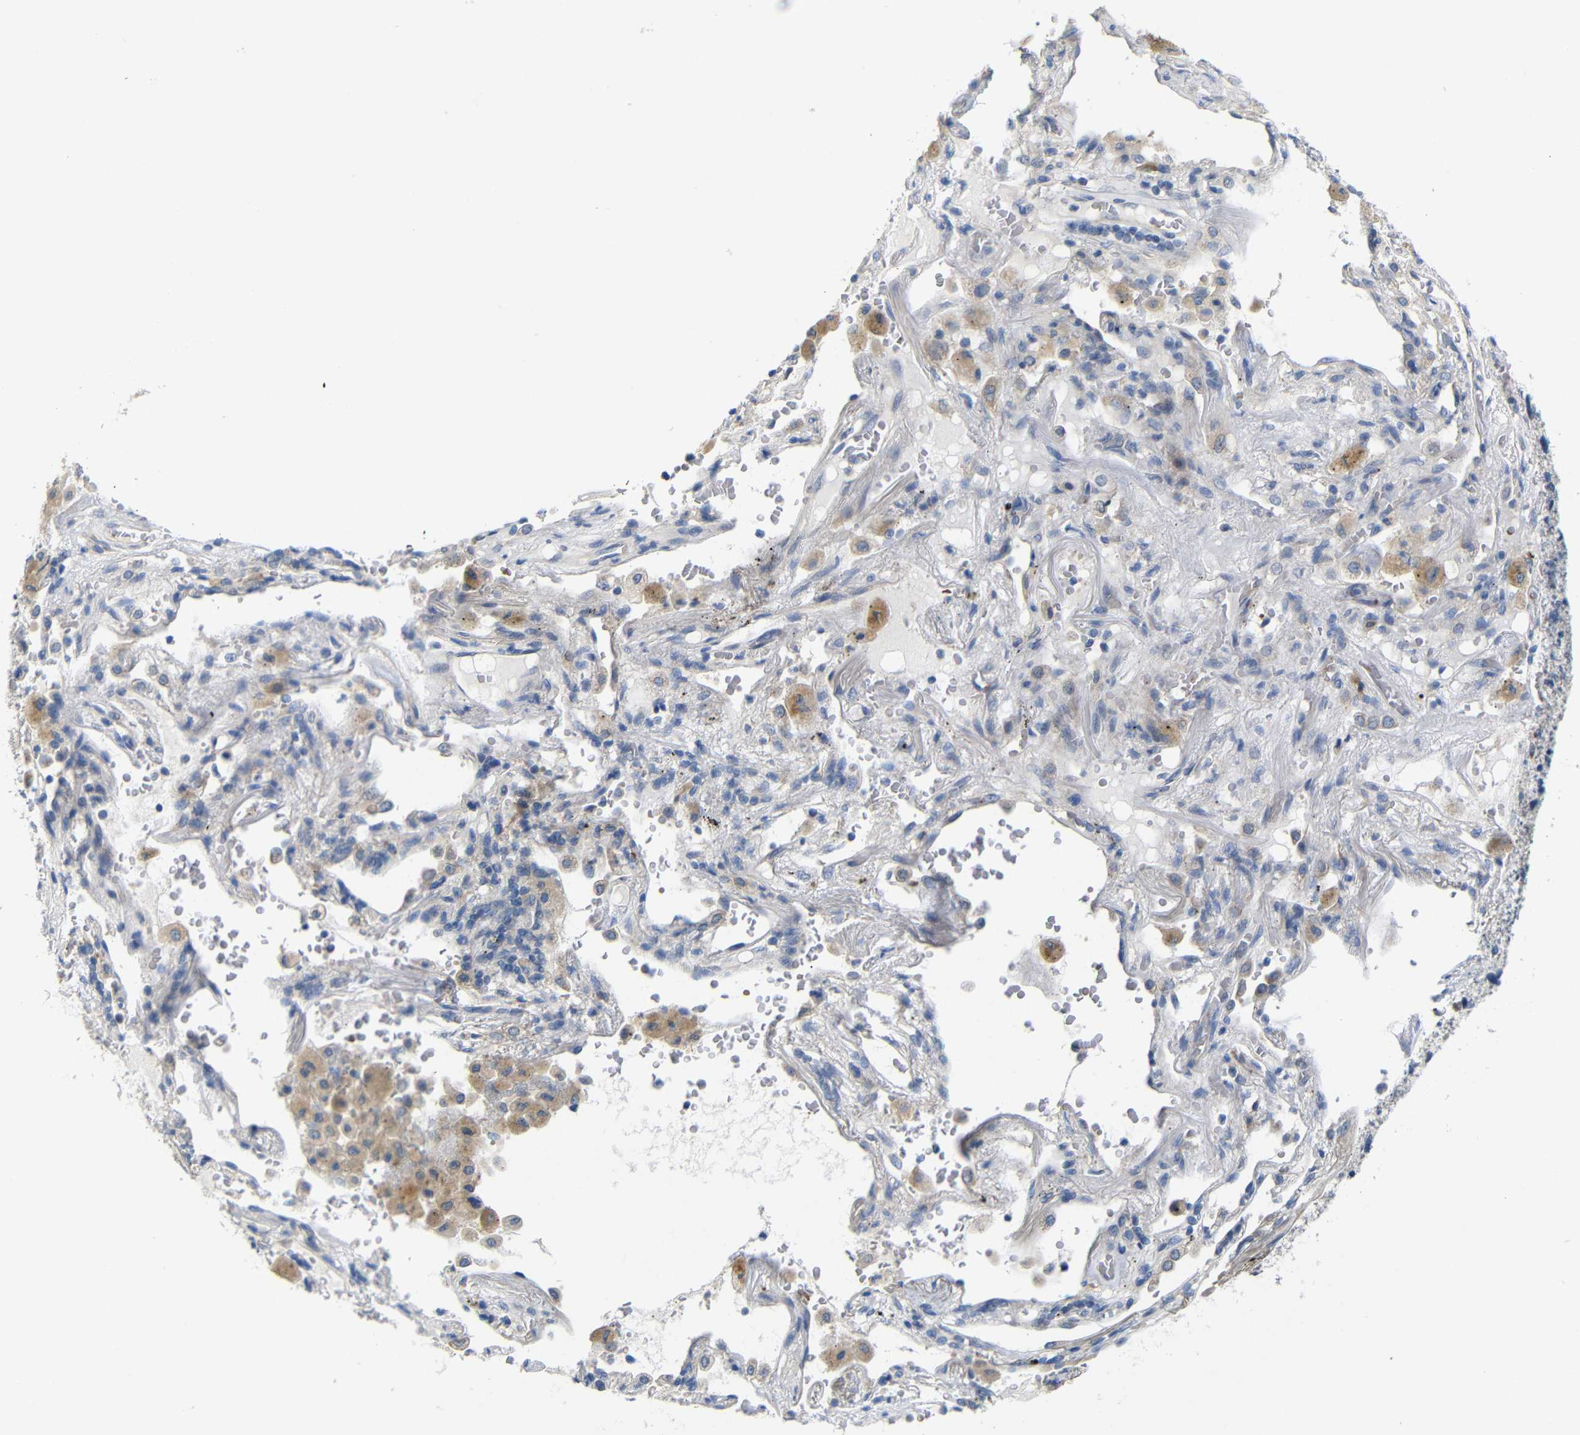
{"staining": {"intensity": "moderate", "quantity": "25%-75%", "location": "cytoplasmic/membranous,nuclear"}, "tissue": "lung cancer", "cell_type": "Tumor cells", "image_type": "cancer", "snomed": [{"axis": "morphology", "description": "Squamous cell carcinoma, NOS"}, {"axis": "topography", "description": "Lung"}], "caption": "Squamous cell carcinoma (lung) stained with a brown dye exhibits moderate cytoplasmic/membranous and nuclear positive expression in about 25%-75% of tumor cells.", "gene": "TBC1D32", "patient": {"sex": "male", "age": 57}}